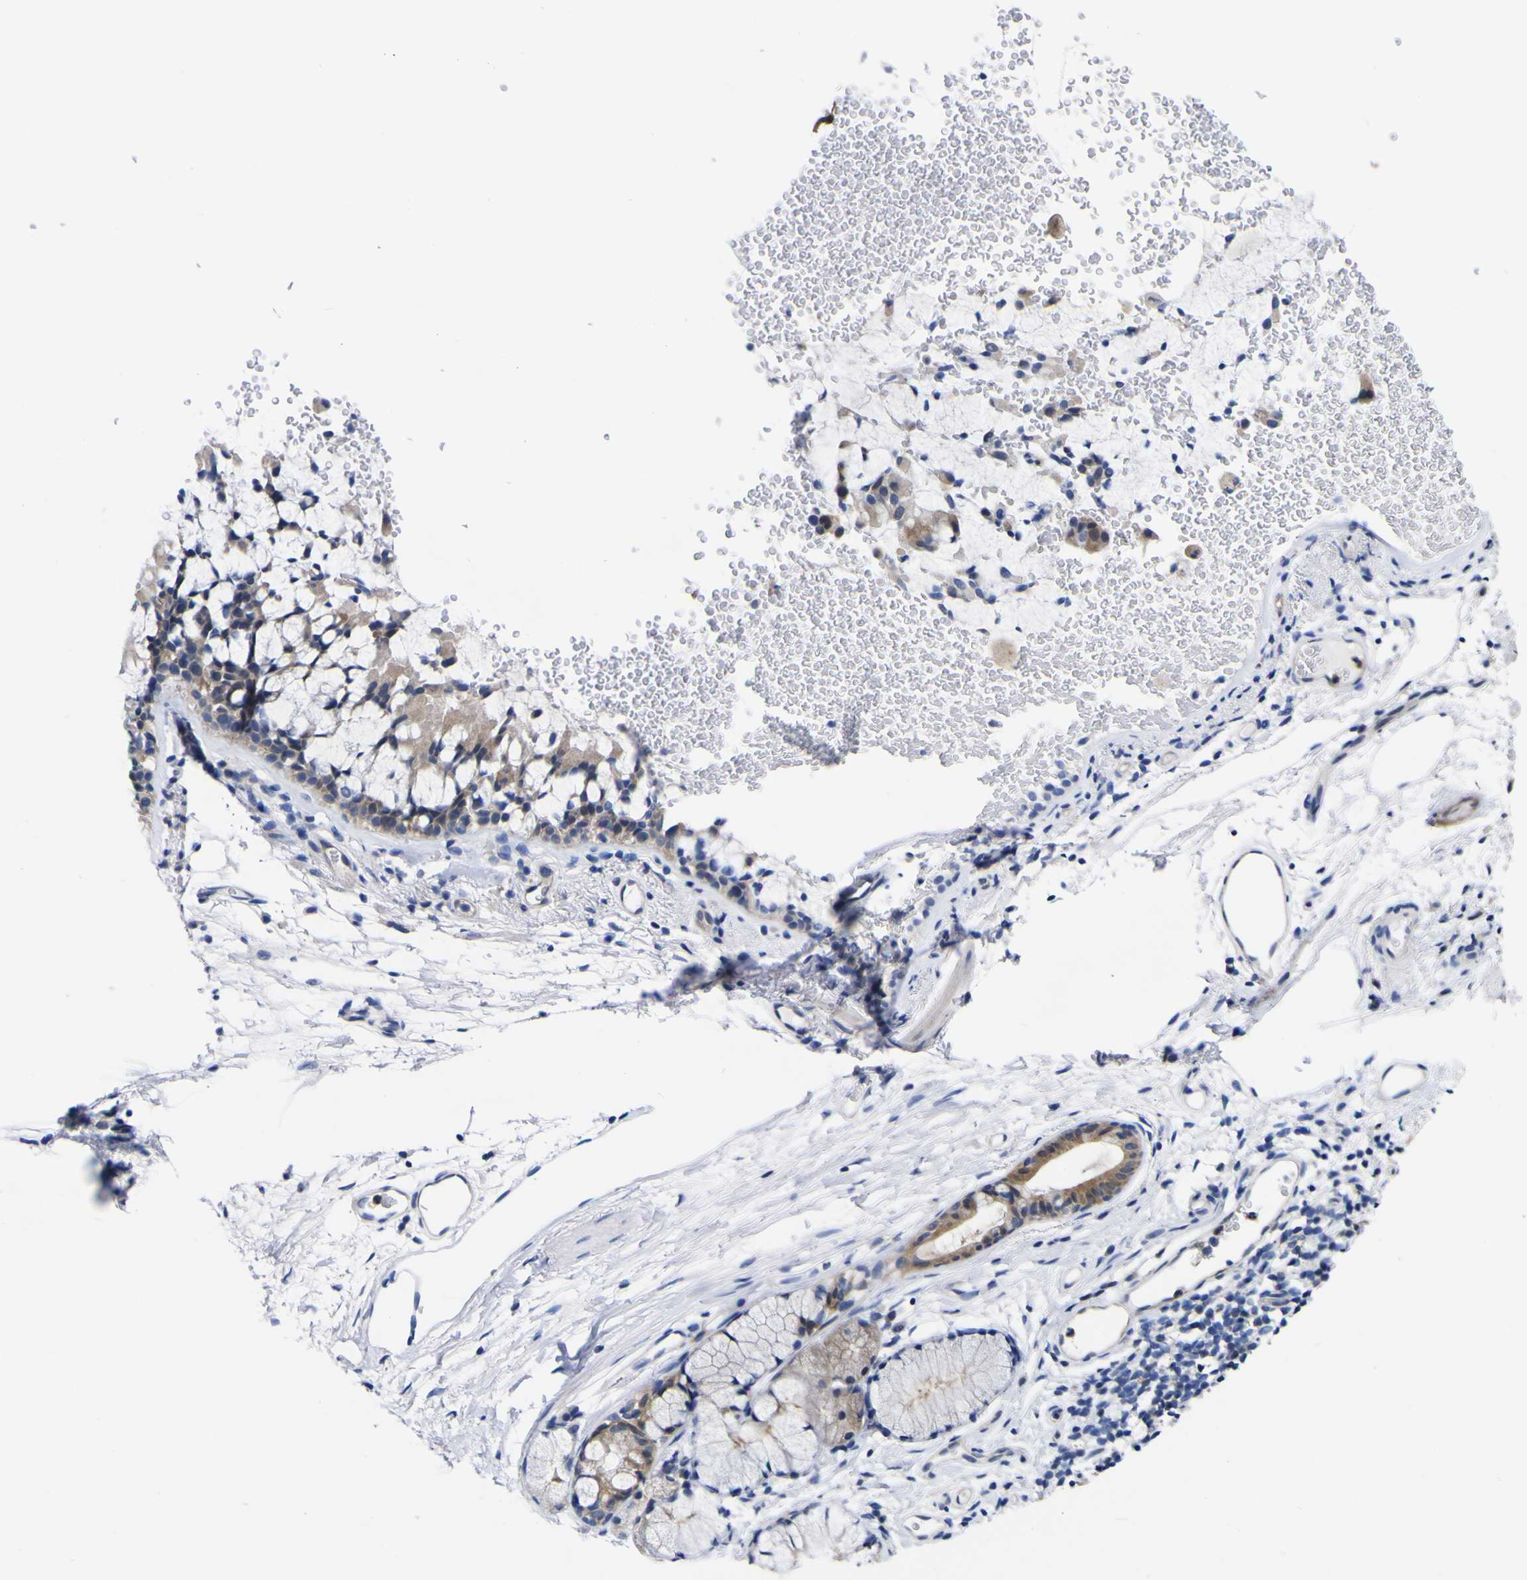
{"staining": {"intensity": "moderate", "quantity": ">75%", "location": "cytoplasmic/membranous"}, "tissue": "bronchus", "cell_type": "Respiratory epithelial cells", "image_type": "normal", "snomed": [{"axis": "morphology", "description": "Normal tissue, NOS"}, {"axis": "topography", "description": "Cartilage tissue"}, {"axis": "topography", "description": "Bronchus"}], "caption": "Immunohistochemistry (IHC) staining of benign bronchus, which exhibits medium levels of moderate cytoplasmic/membranous positivity in about >75% of respiratory epithelial cells indicating moderate cytoplasmic/membranous protein expression. The staining was performed using DAB (brown) for protein detection and nuclei were counterstained in hematoxylin (blue).", "gene": "CASP6", "patient": {"sex": "female", "age": 53}}